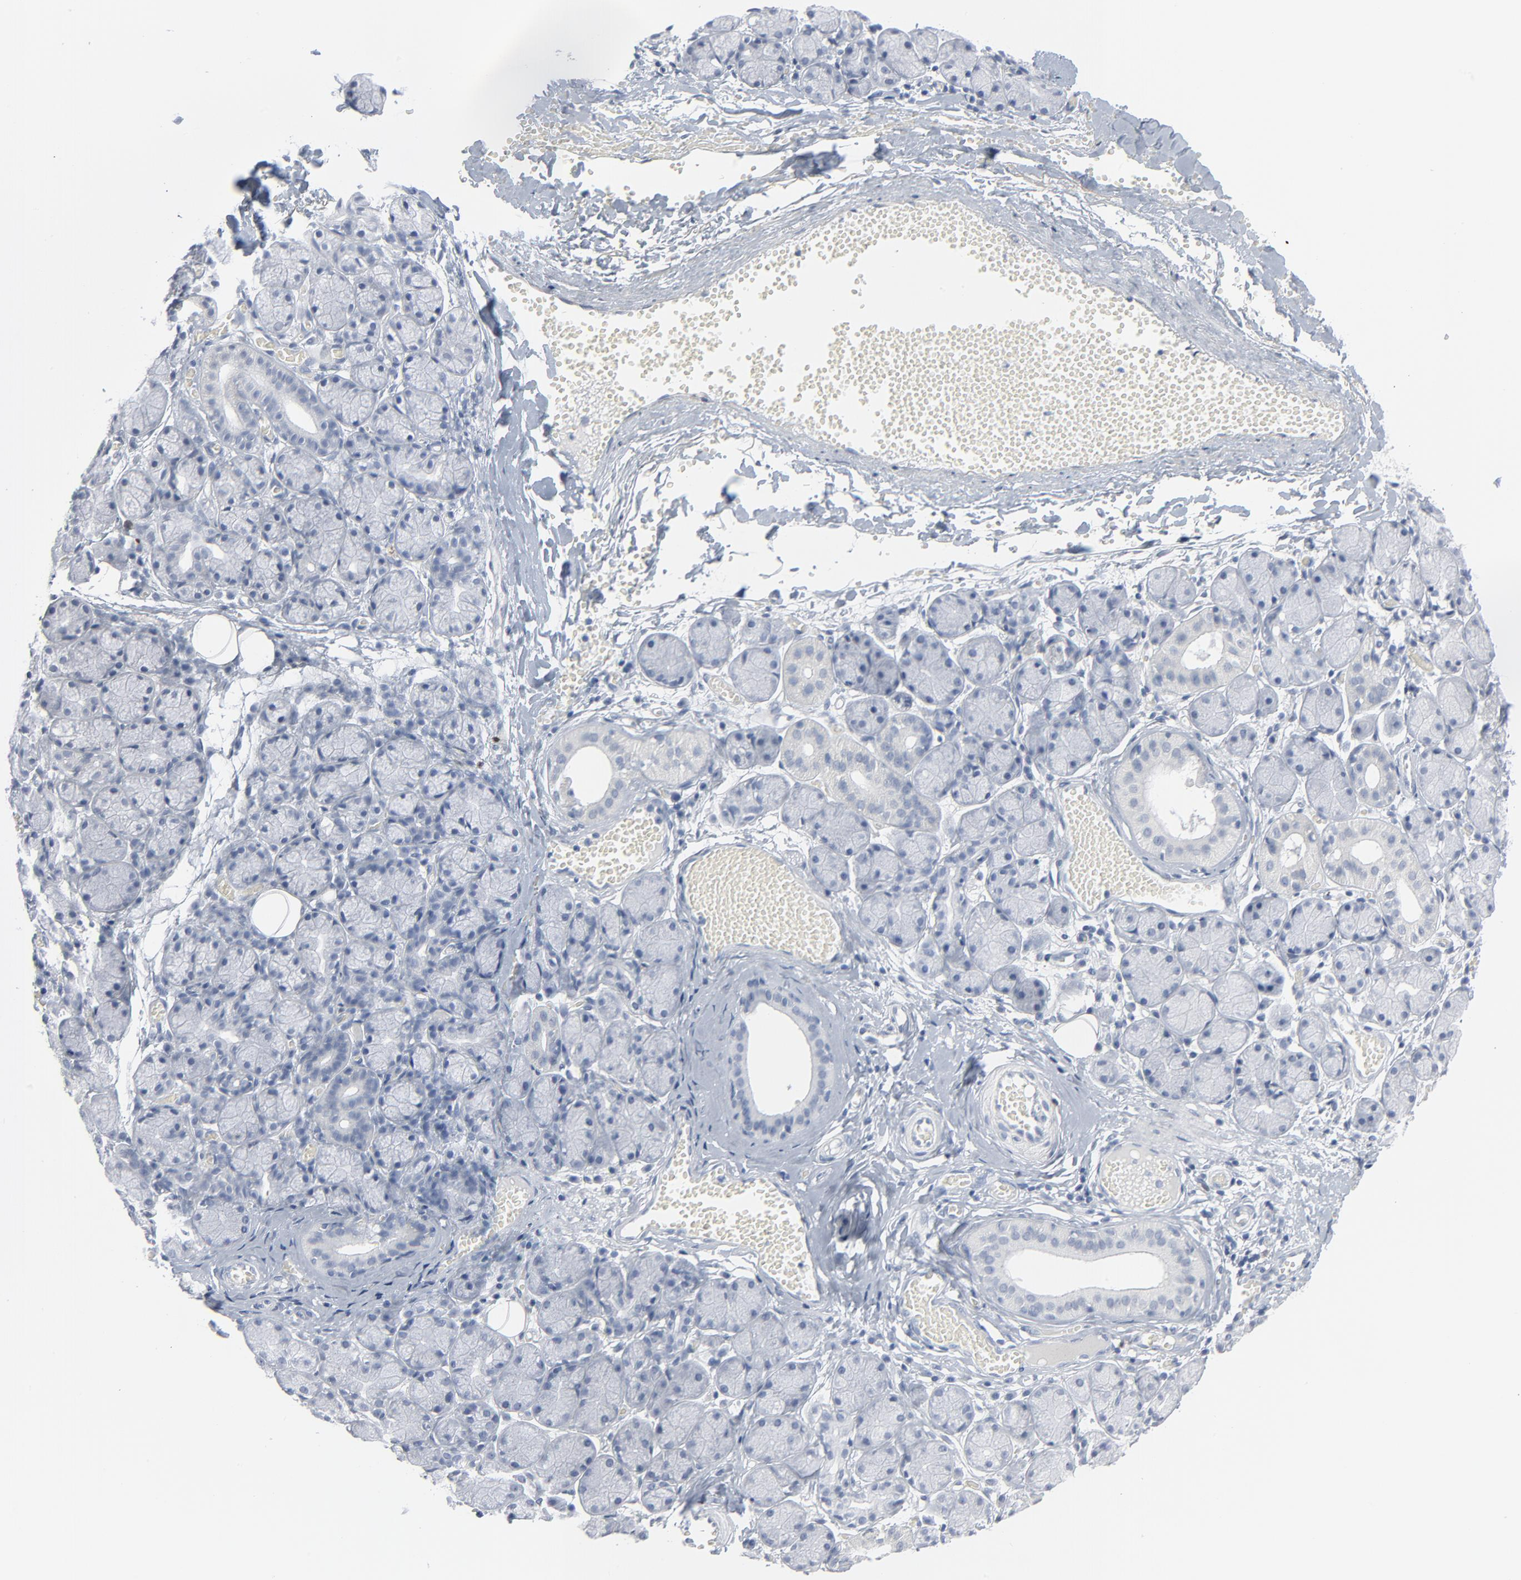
{"staining": {"intensity": "negative", "quantity": "none", "location": "none"}, "tissue": "salivary gland", "cell_type": "Glandular cells", "image_type": "normal", "snomed": [{"axis": "morphology", "description": "Normal tissue, NOS"}, {"axis": "topography", "description": "Lymph node"}, {"axis": "topography", "description": "Salivary gland"}], "caption": "Immunohistochemistry micrograph of unremarkable salivary gland: salivary gland stained with DAB (3,3'-diaminobenzidine) shows no significant protein staining in glandular cells.", "gene": "MITF", "patient": {"sex": "male", "age": 8}}